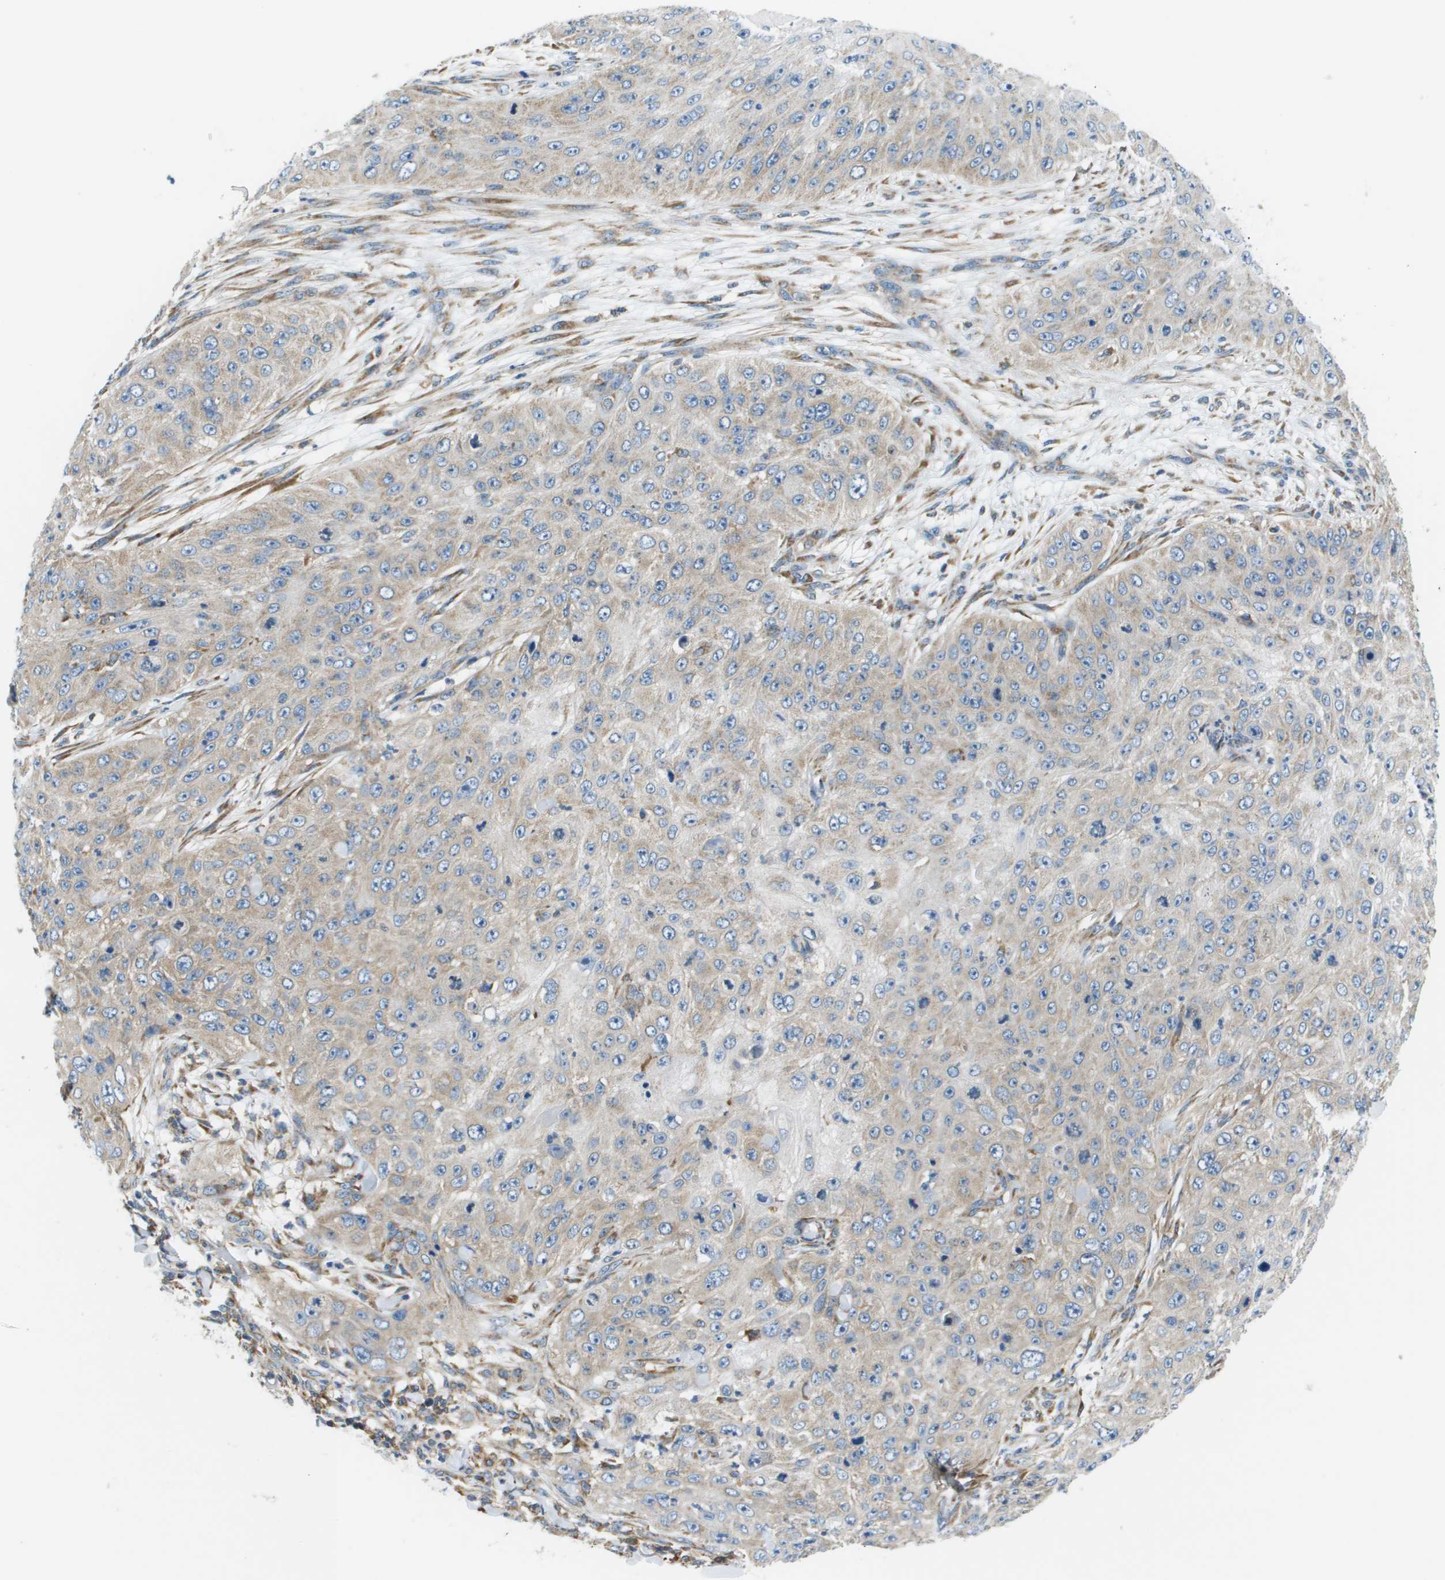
{"staining": {"intensity": "weak", "quantity": ">75%", "location": "cytoplasmic/membranous"}, "tissue": "skin cancer", "cell_type": "Tumor cells", "image_type": "cancer", "snomed": [{"axis": "morphology", "description": "Squamous cell carcinoma, NOS"}, {"axis": "topography", "description": "Skin"}], "caption": "Protein staining by immunohistochemistry (IHC) shows weak cytoplasmic/membranous positivity in about >75% of tumor cells in skin cancer.", "gene": "TAOK3", "patient": {"sex": "female", "age": 80}}